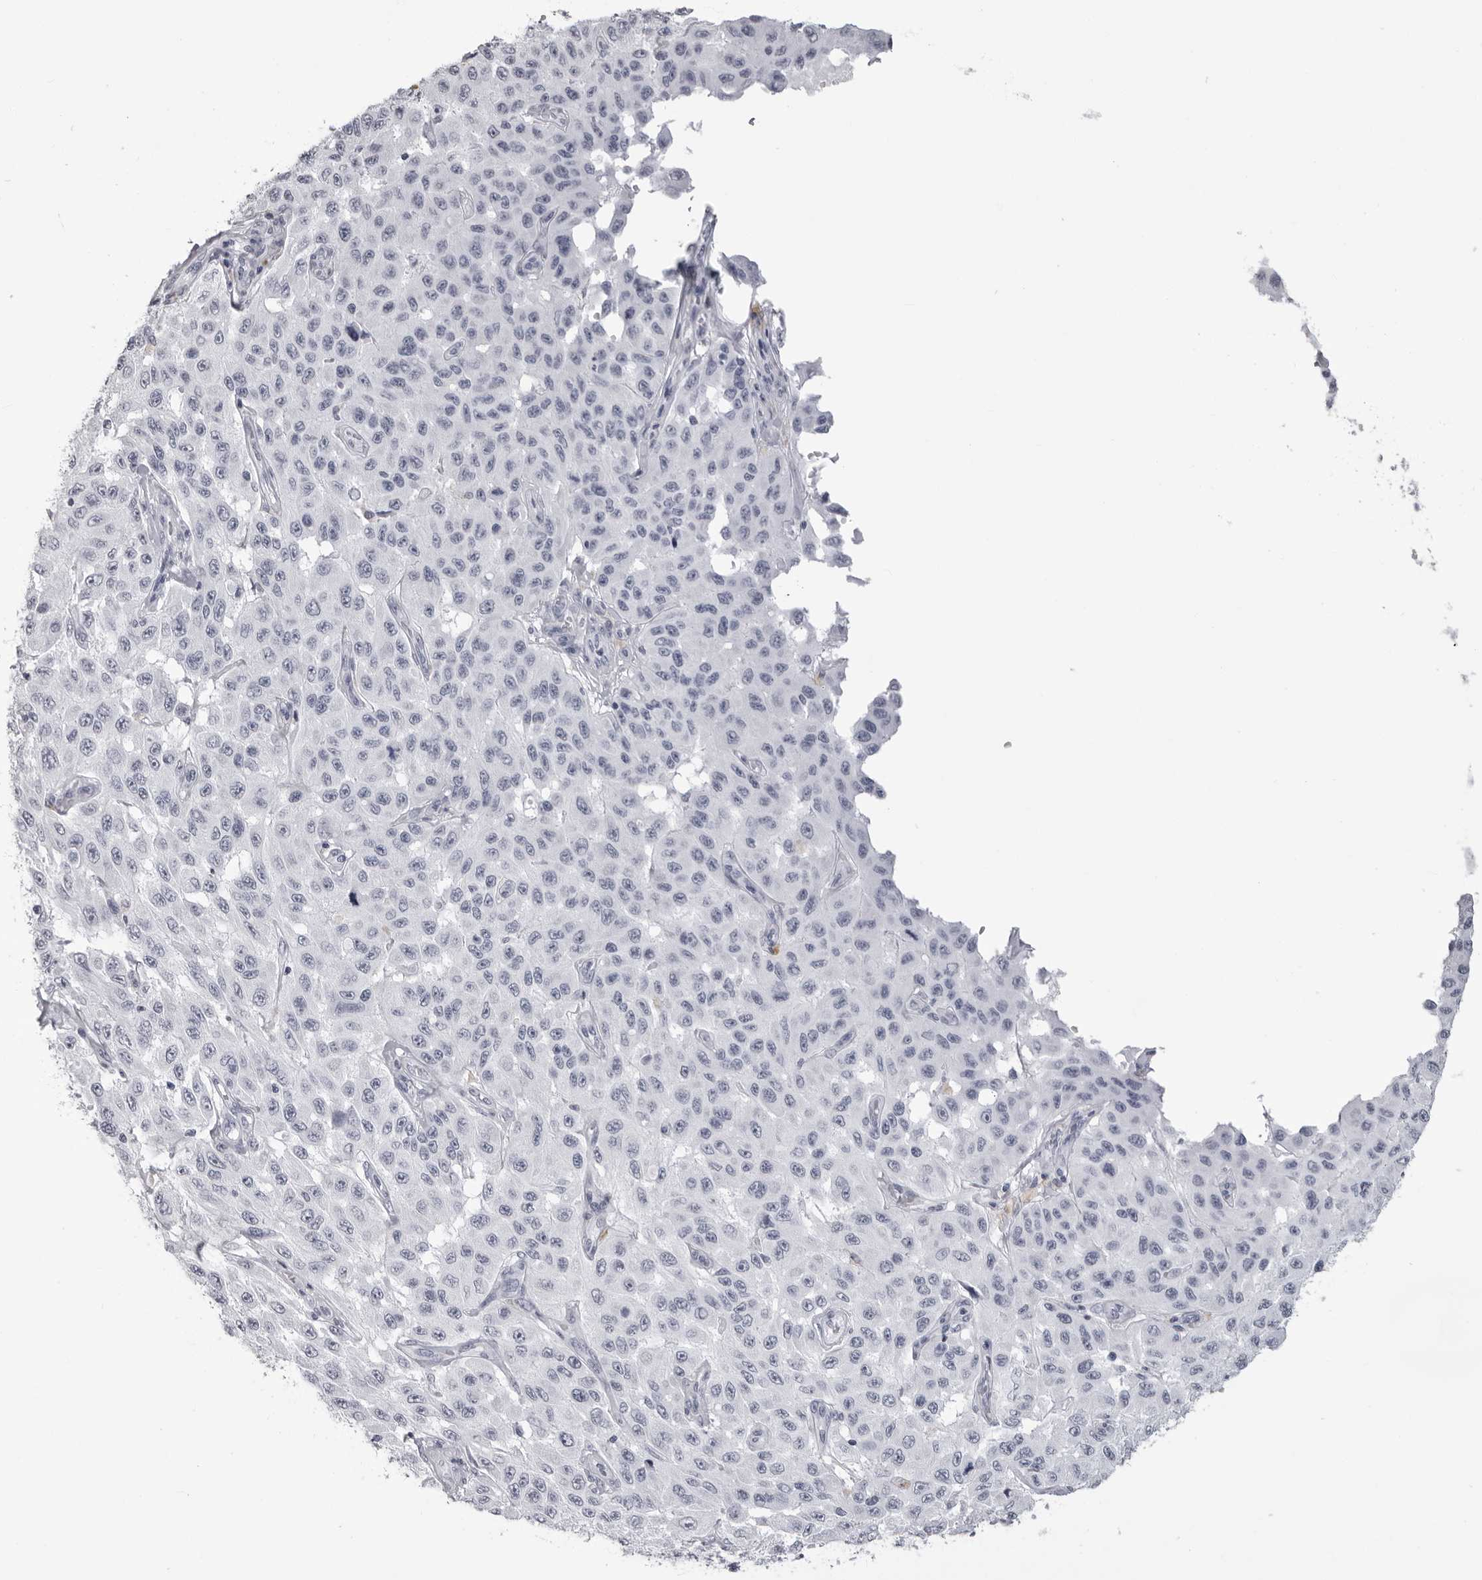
{"staining": {"intensity": "negative", "quantity": "none", "location": "none"}, "tissue": "melanoma", "cell_type": "Tumor cells", "image_type": "cancer", "snomed": [{"axis": "morphology", "description": "Malignant melanoma, NOS"}, {"axis": "topography", "description": "Skin"}], "caption": "Malignant melanoma stained for a protein using immunohistochemistry (IHC) demonstrates no staining tumor cells.", "gene": "CST1", "patient": {"sex": "male", "age": 30}}